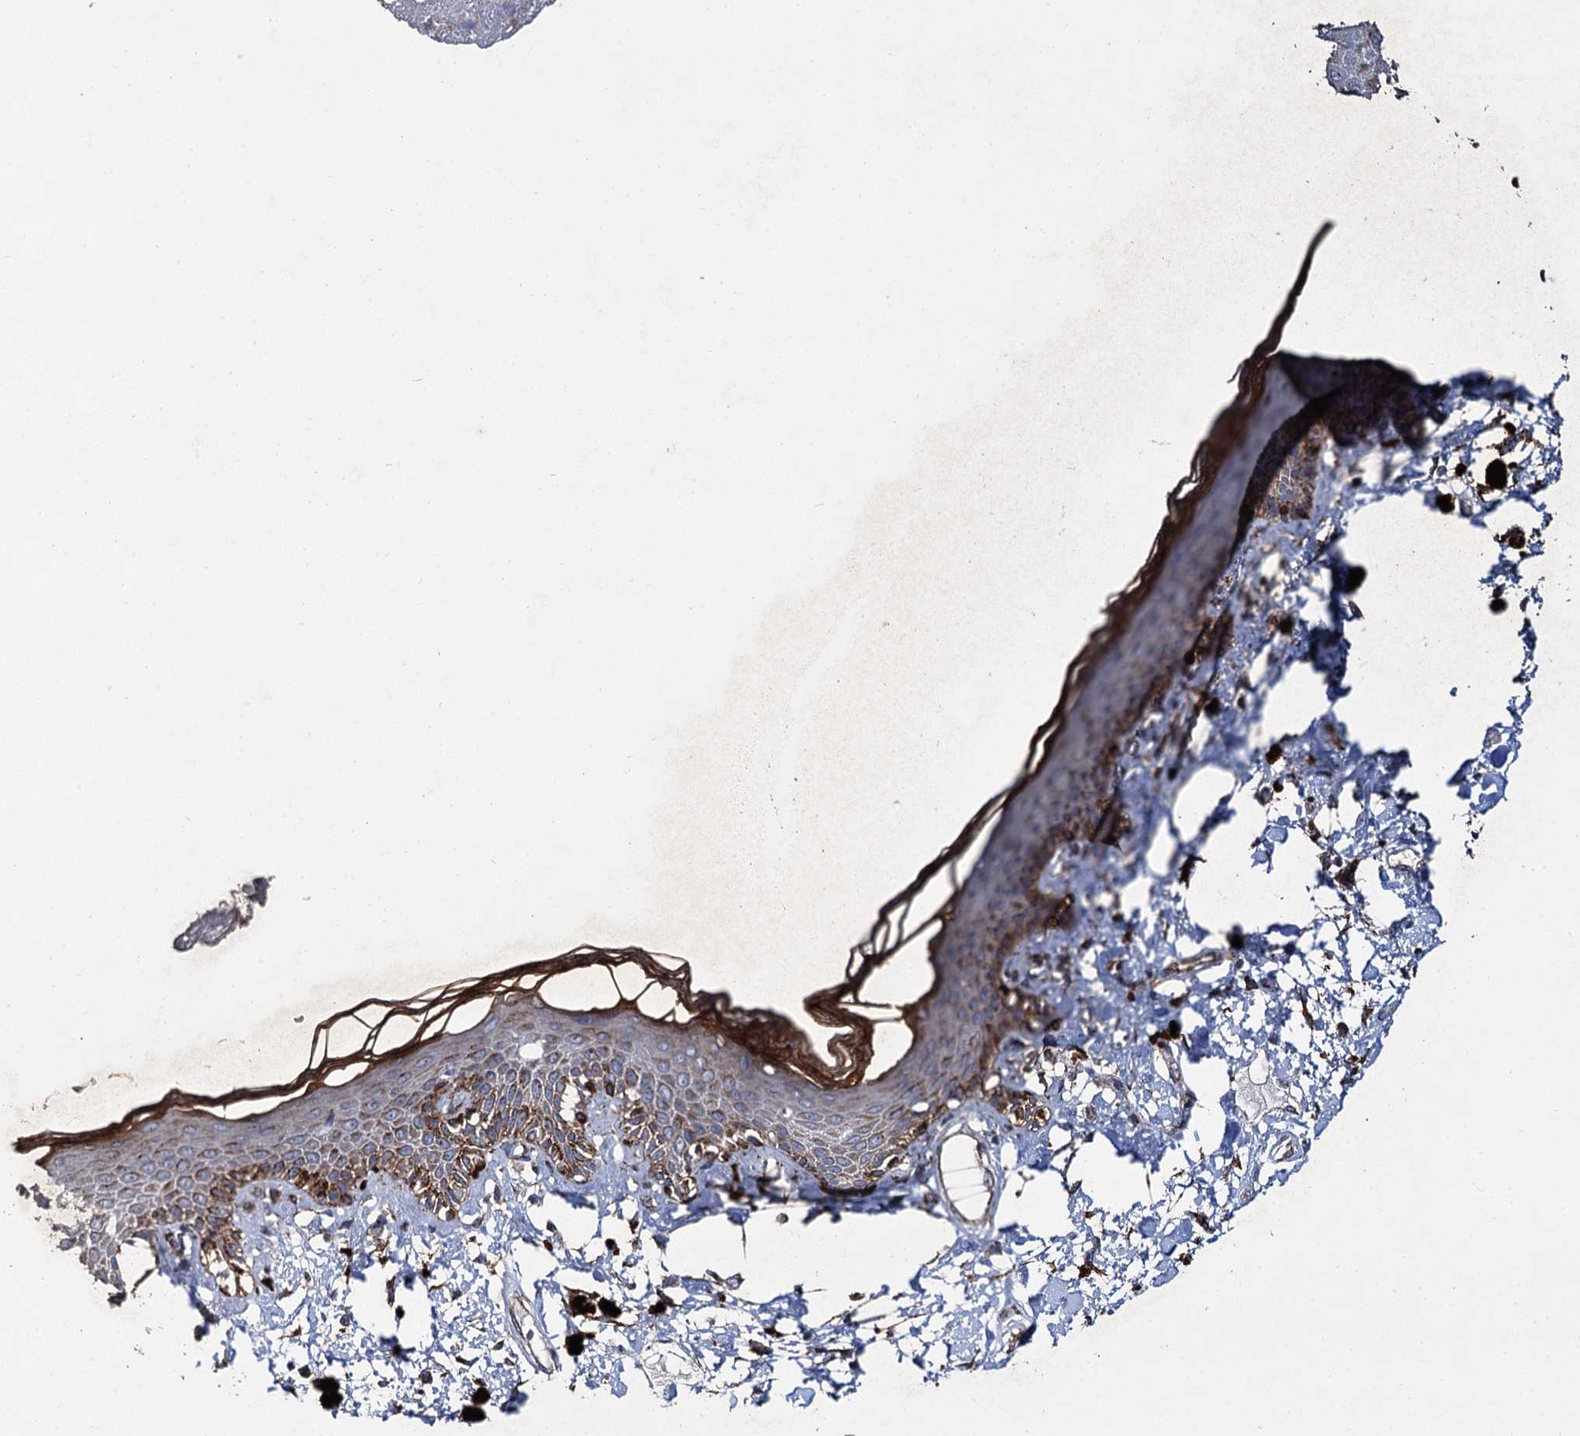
{"staining": {"intensity": "strong", "quantity": "<25%", "location": "cytoplasmic/membranous"}, "tissue": "skin", "cell_type": "Epidermal cells", "image_type": "normal", "snomed": [{"axis": "morphology", "description": "Normal tissue, NOS"}, {"axis": "topography", "description": "Anal"}], "caption": "A photomicrograph of skin stained for a protein reveals strong cytoplasmic/membranous brown staining in epidermal cells.", "gene": "GBA1", "patient": {"sex": "female", "age": 78}}